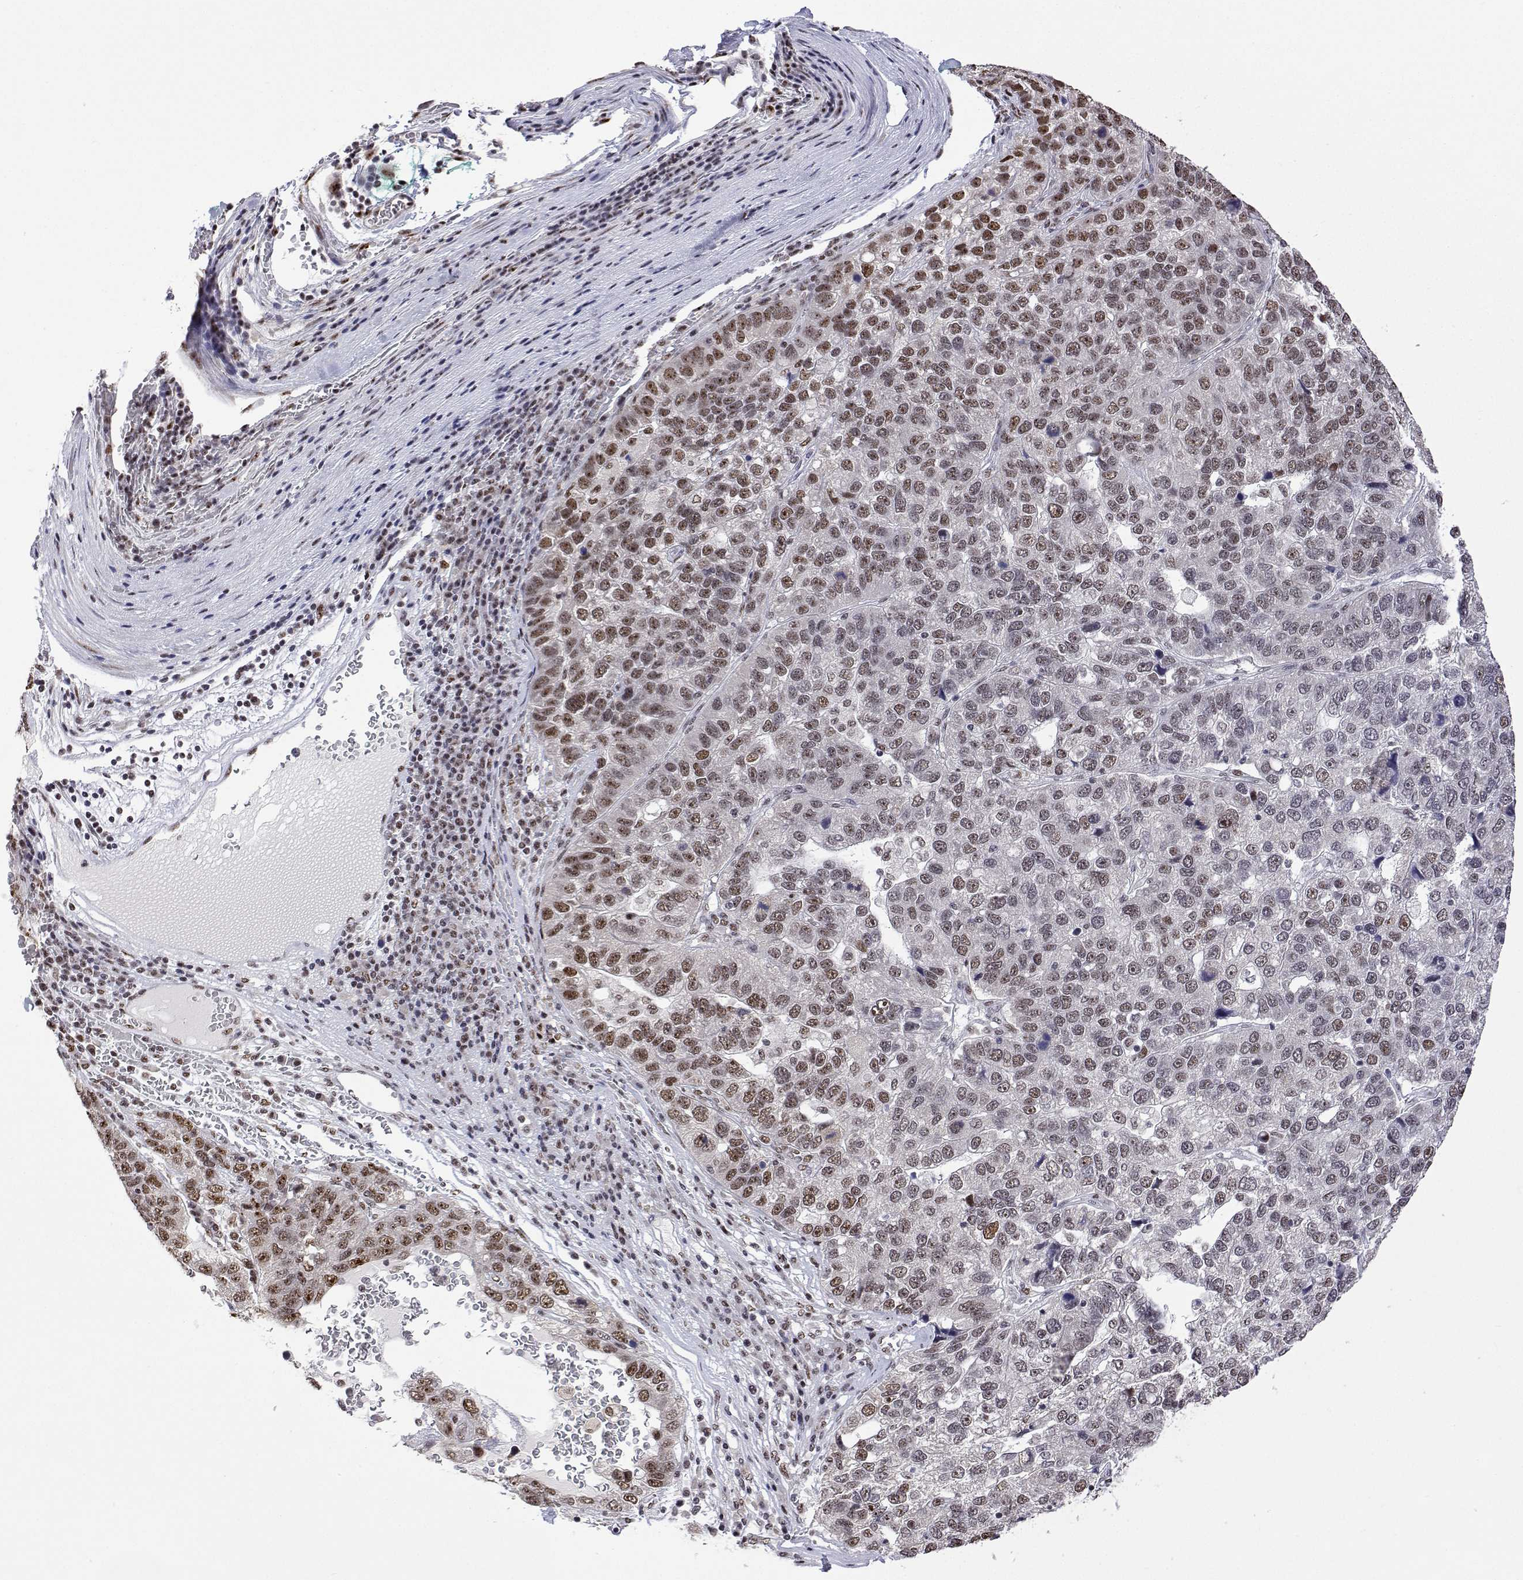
{"staining": {"intensity": "moderate", "quantity": "25%-75%", "location": "nuclear"}, "tissue": "pancreatic cancer", "cell_type": "Tumor cells", "image_type": "cancer", "snomed": [{"axis": "morphology", "description": "Adenocarcinoma, NOS"}, {"axis": "topography", "description": "Pancreas"}], "caption": "Protein expression analysis of pancreatic cancer (adenocarcinoma) demonstrates moderate nuclear staining in about 25%-75% of tumor cells.", "gene": "ADAR", "patient": {"sex": "female", "age": 61}}